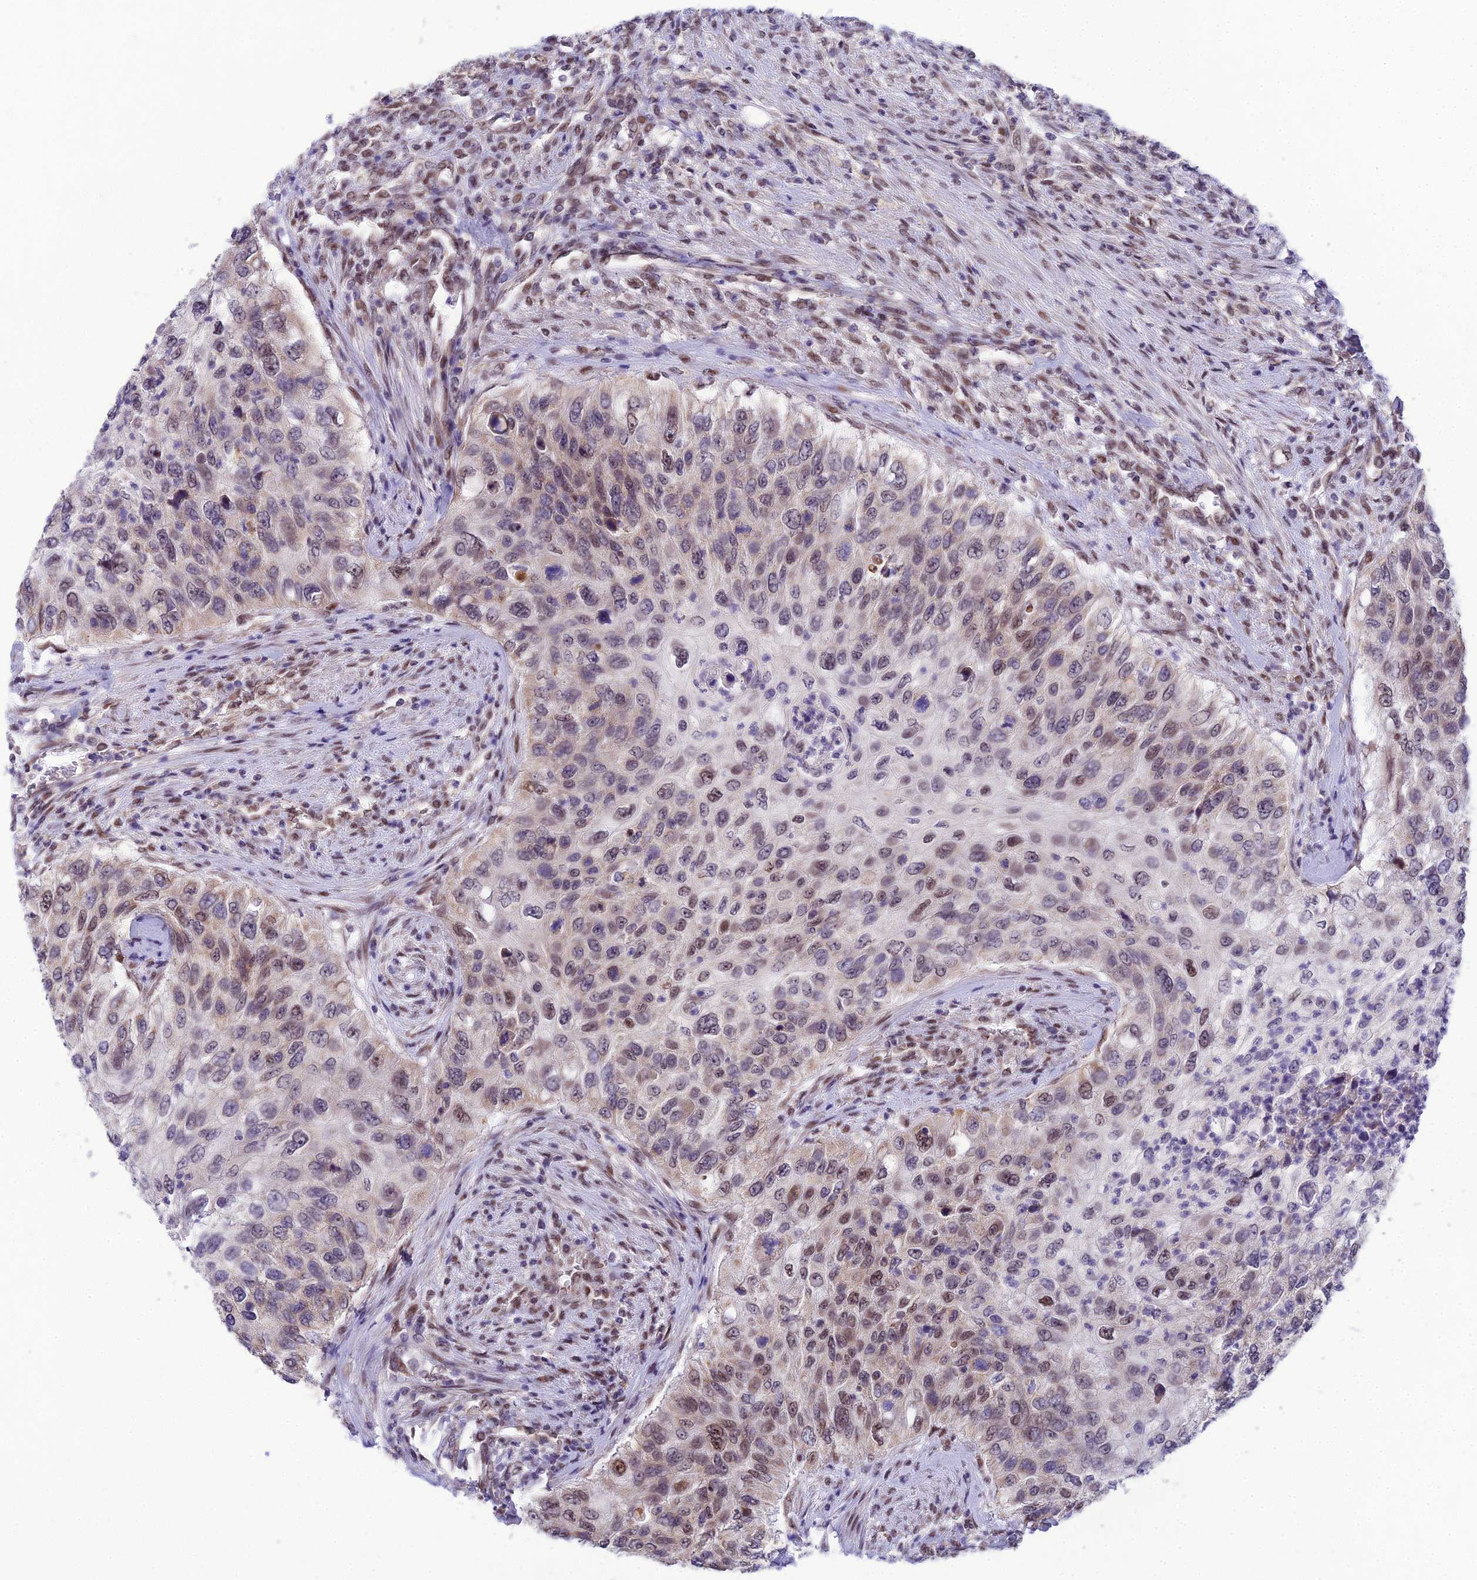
{"staining": {"intensity": "weak", "quantity": "25%-75%", "location": "nuclear"}, "tissue": "urothelial cancer", "cell_type": "Tumor cells", "image_type": "cancer", "snomed": [{"axis": "morphology", "description": "Urothelial carcinoma, High grade"}, {"axis": "topography", "description": "Urinary bladder"}], "caption": "Urothelial cancer stained with immunohistochemistry (IHC) reveals weak nuclear expression in about 25%-75% of tumor cells. (brown staining indicates protein expression, while blue staining denotes nuclei).", "gene": "C2orf49", "patient": {"sex": "female", "age": 60}}